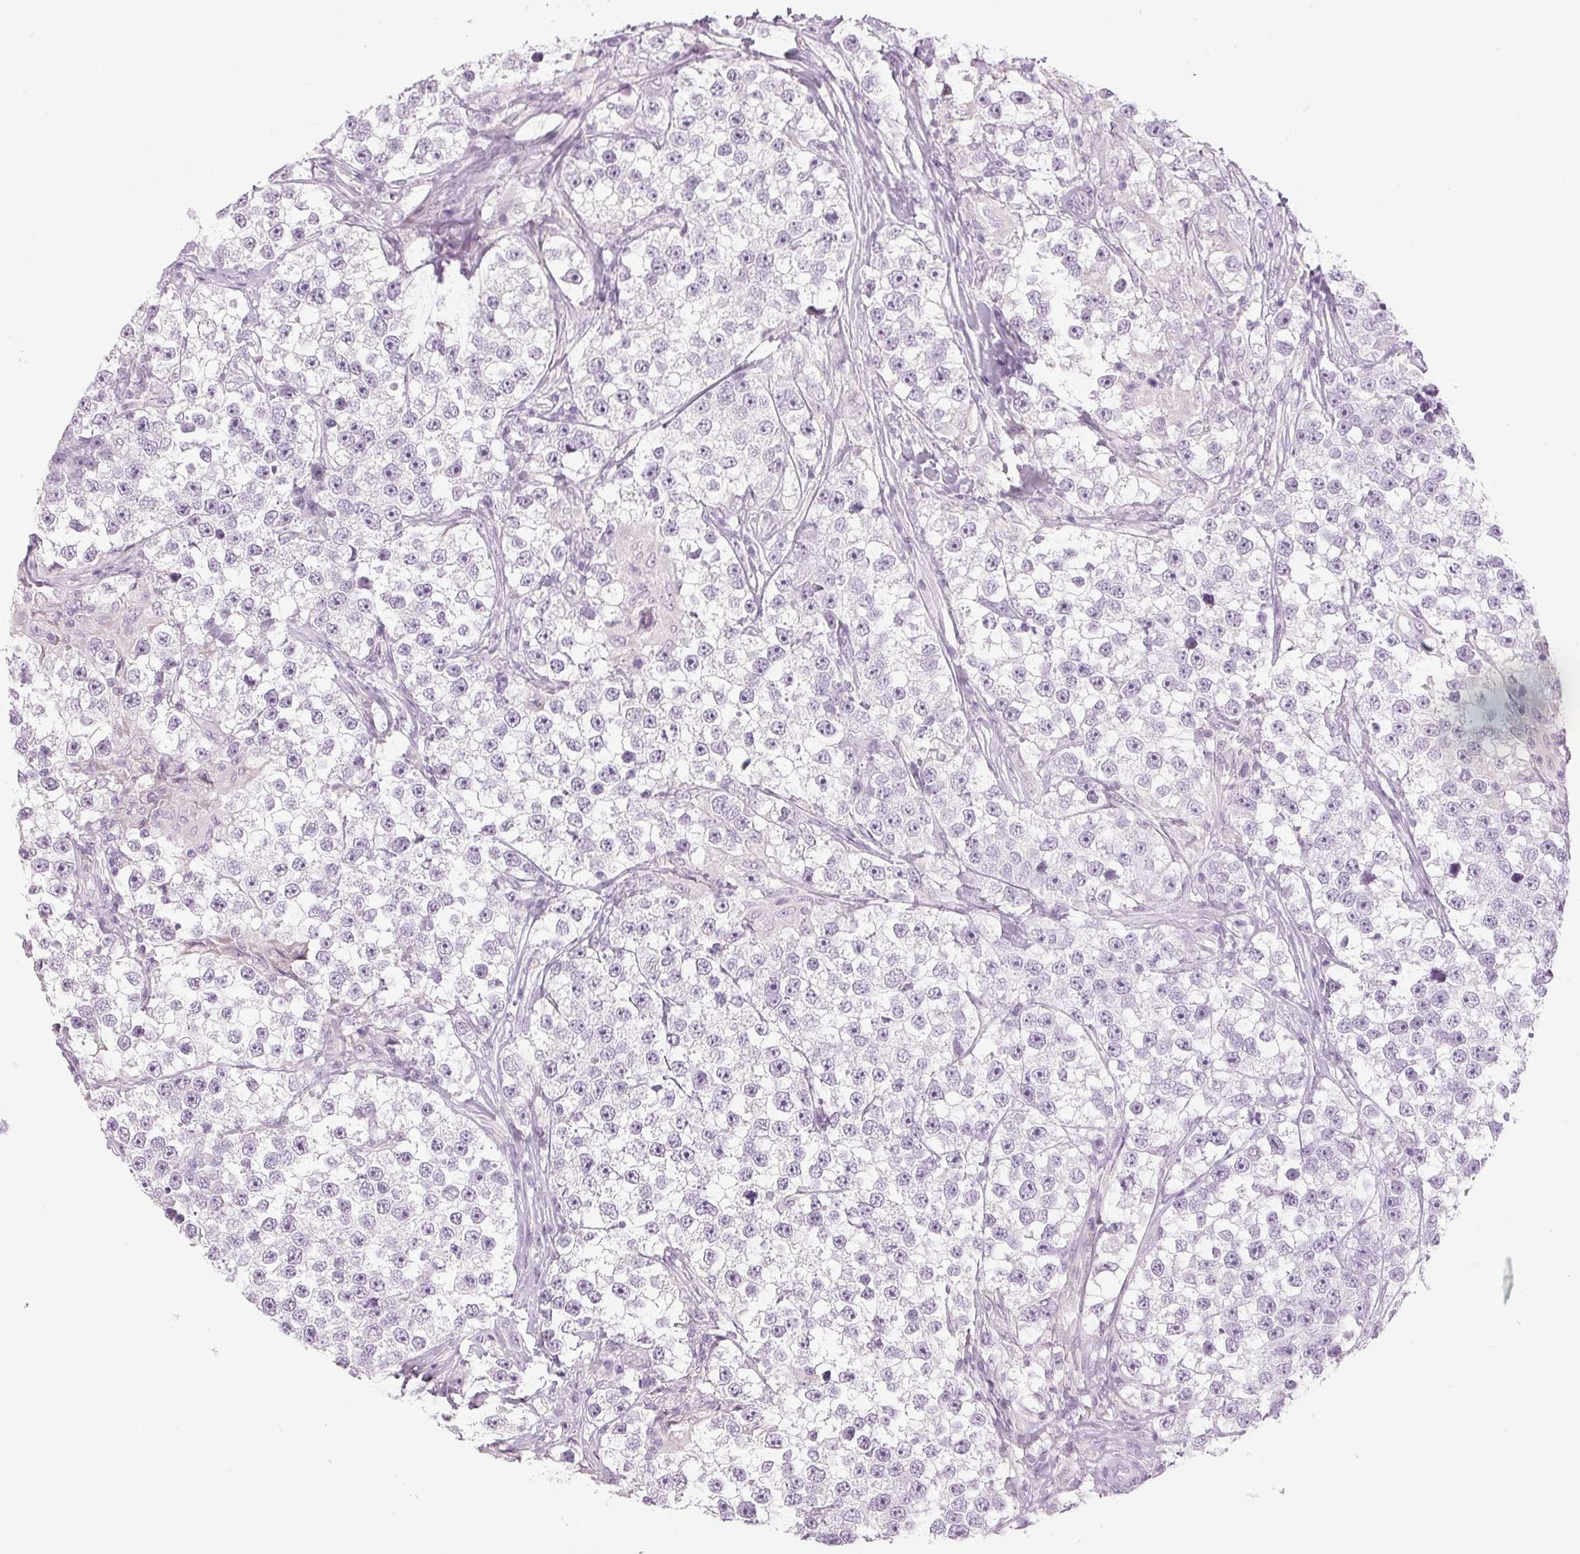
{"staining": {"intensity": "negative", "quantity": "none", "location": "none"}, "tissue": "testis cancer", "cell_type": "Tumor cells", "image_type": "cancer", "snomed": [{"axis": "morphology", "description": "Seminoma, NOS"}, {"axis": "topography", "description": "Testis"}], "caption": "High power microscopy micrograph of an IHC photomicrograph of testis seminoma, revealing no significant positivity in tumor cells.", "gene": "DNAJC6", "patient": {"sex": "male", "age": 46}}